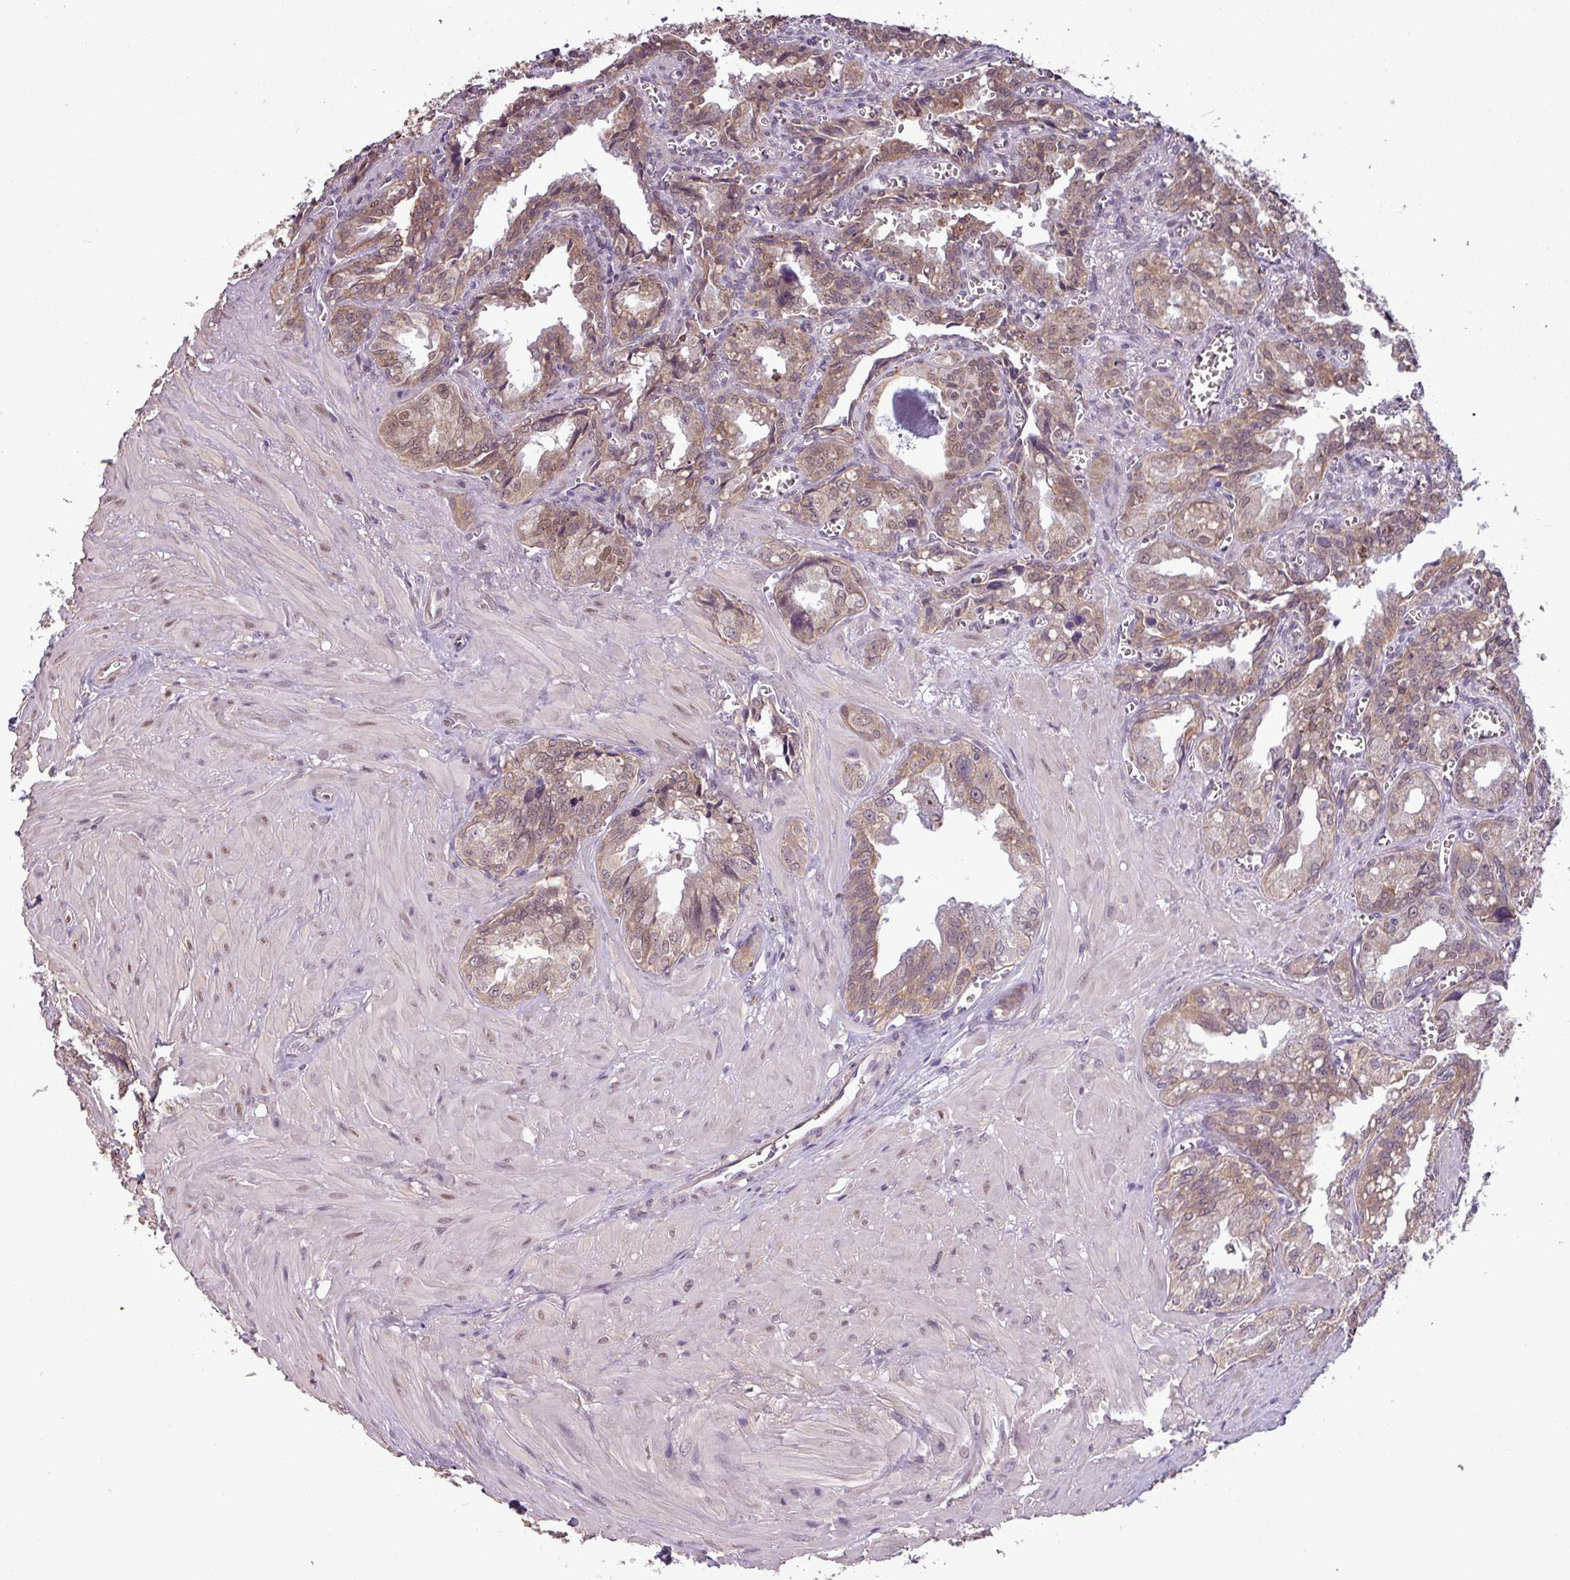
{"staining": {"intensity": "moderate", "quantity": ">75%", "location": "cytoplasmic/membranous,nuclear"}, "tissue": "seminal vesicle", "cell_type": "Glandular cells", "image_type": "normal", "snomed": [{"axis": "morphology", "description": "Normal tissue, NOS"}, {"axis": "topography", "description": "Seminal veicle"}], "caption": "Moderate cytoplasmic/membranous,nuclear positivity is present in approximately >75% of glandular cells in normal seminal vesicle. (Stains: DAB in brown, nuclei in blue, Microscopy: brightfield microscopy at high magnification).", "gene": "ZNF217", "patient": {"sex": "male", "age": 67}}